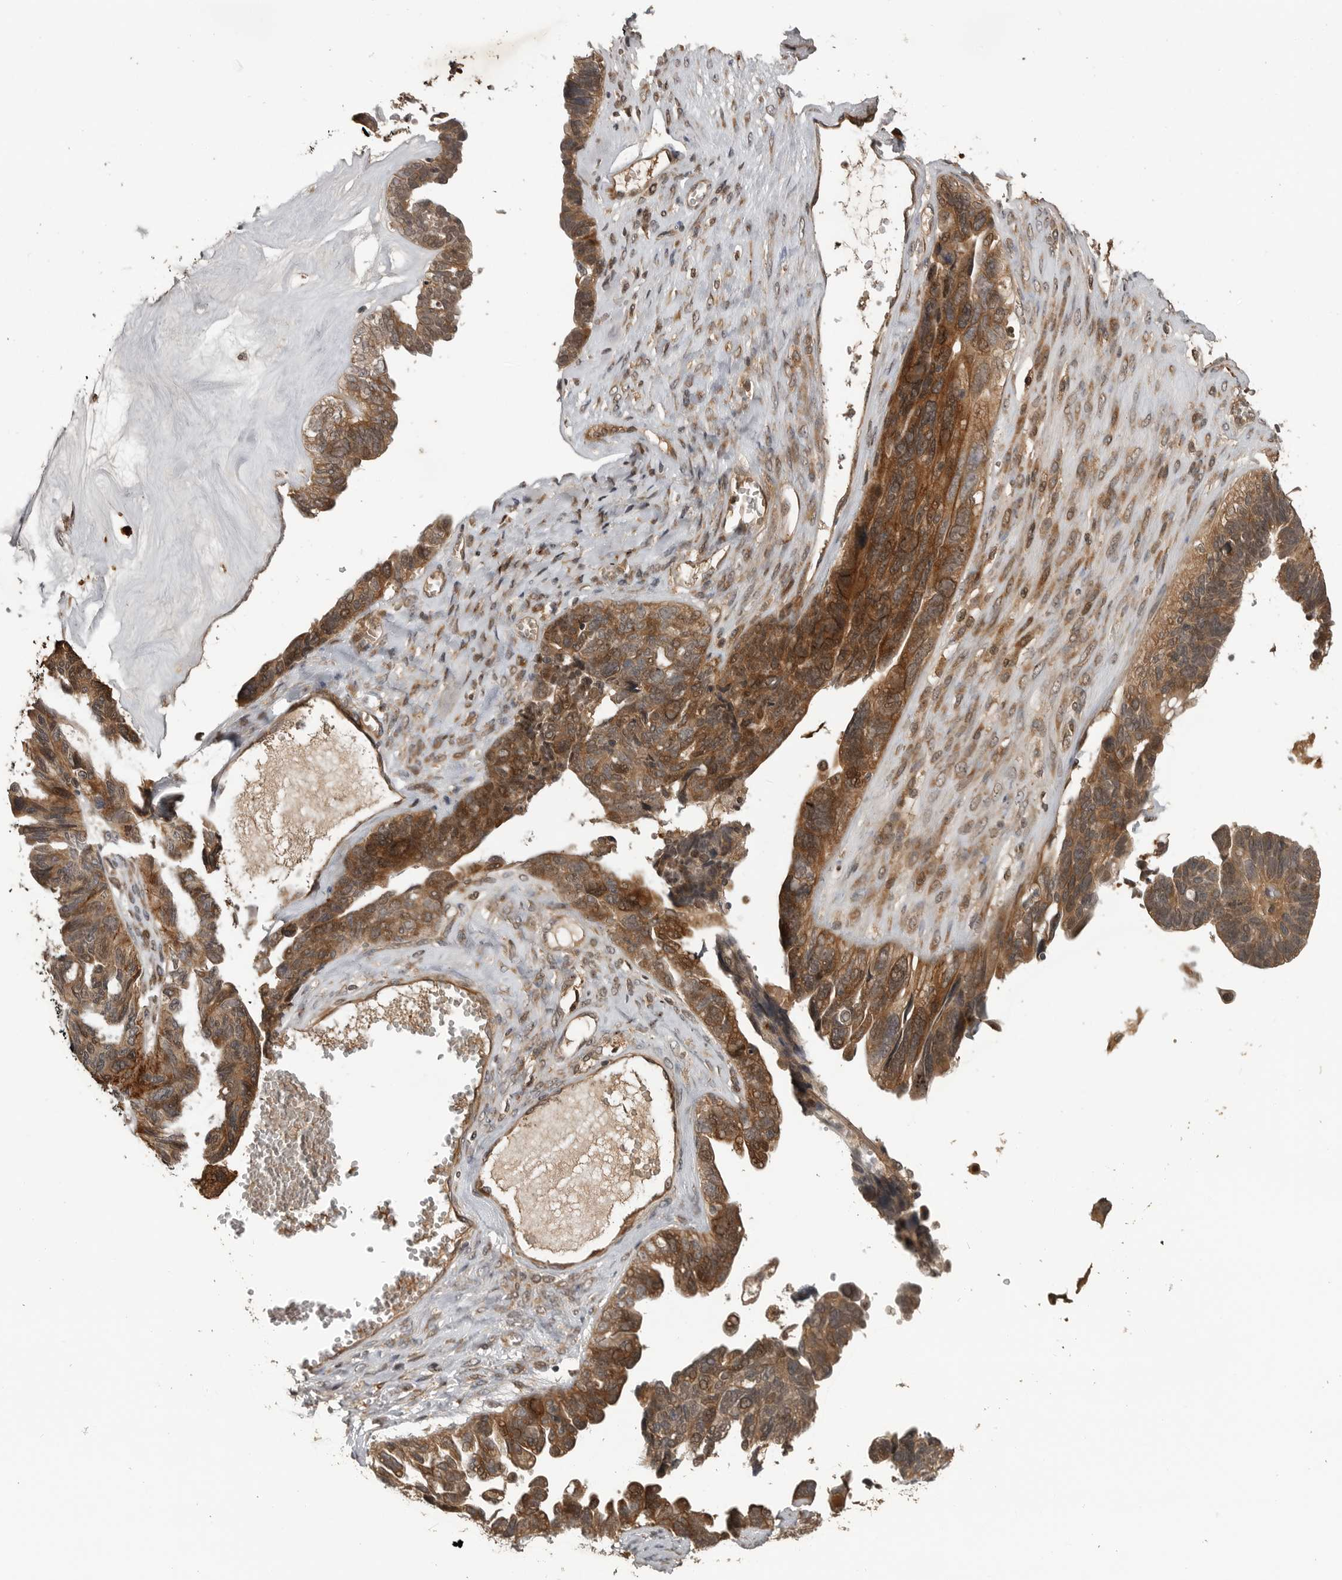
{"staining": {"intensity": "moderate", "quantity": ">75%", "location": "cytoplasmic/membranous"}, "tissue": "ovarian cancer", "cell_type": "Tumor cells", "image_type": "cancer", "snomed": [{"axis": "morphology", "description": "Cystadenocarcinoma, serous, NOS"}, {"axis": "topography", "description": "Ovary"}], "caption": "The photomicrograph shows a brown stain indicating the presence of a protein in the cytoplasmic/membranous of tumor cells in ovarian cancer (serous cystadenocarcinoma). The protein of interest is shown in brown color, while the nuclei are stained blue.", "gene": "AKAP7", "patient": {"sex": "female", "age": 79}}